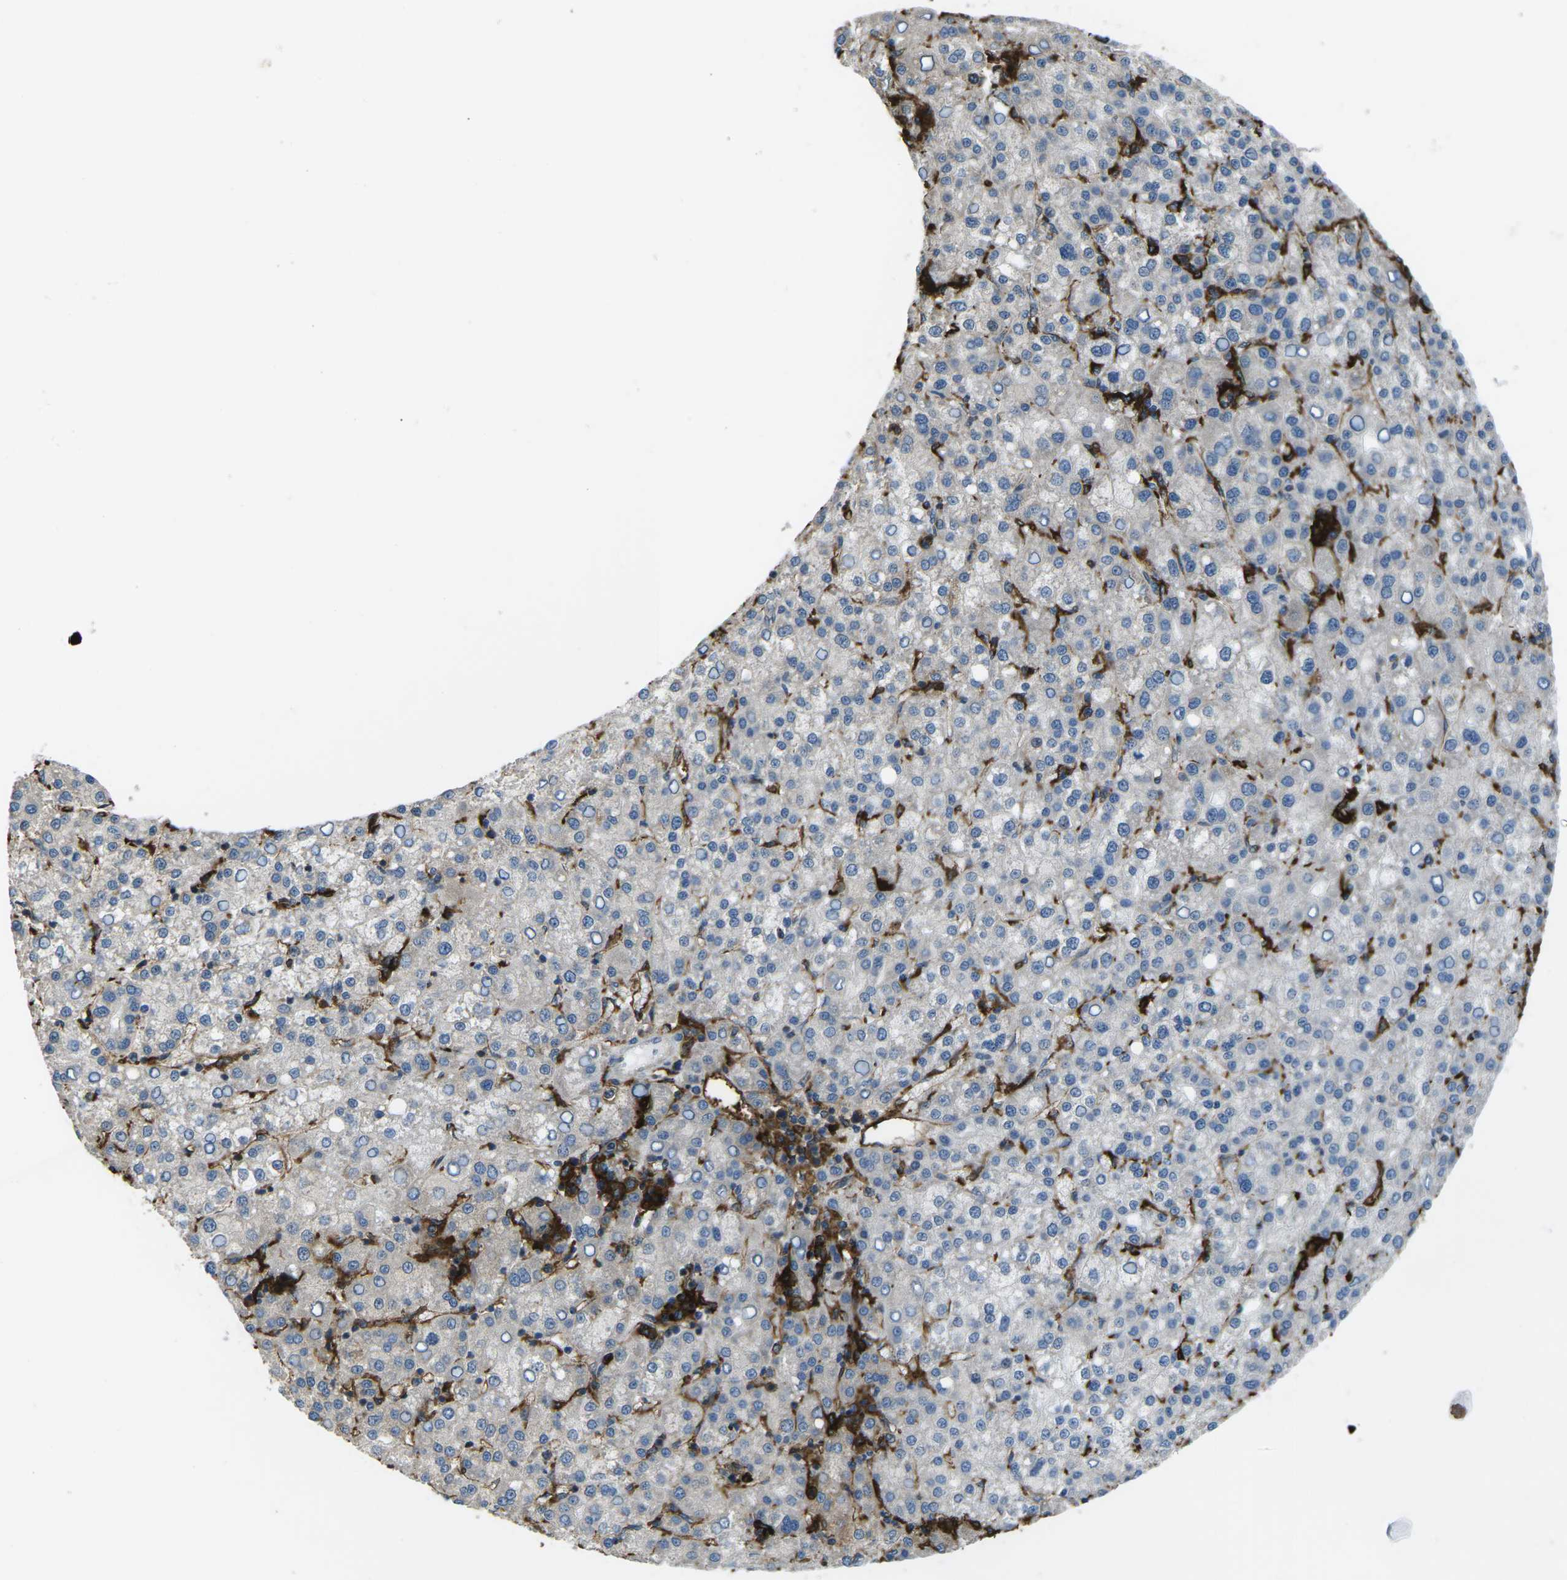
{"staining": {"intensity": "negative", "quantity": "none", "location": "none"}, "tissue": "liver cancer", "cell_type": "Tumor cells", "image_type": "cancer", "snomed": [{"axis": "morphology", "description": "Carcinoma, Hepatocellular, NOS"}, {"axis": "topography", "description": "Liver"}], "caption": "High power microscopy histopathology image of an immunohistochemistry photomicrograph of liver cancer, revealing no significant expression in tumor cells.", "gene": "PTPN1", "patient": {"sex": "female", "age": 58}}